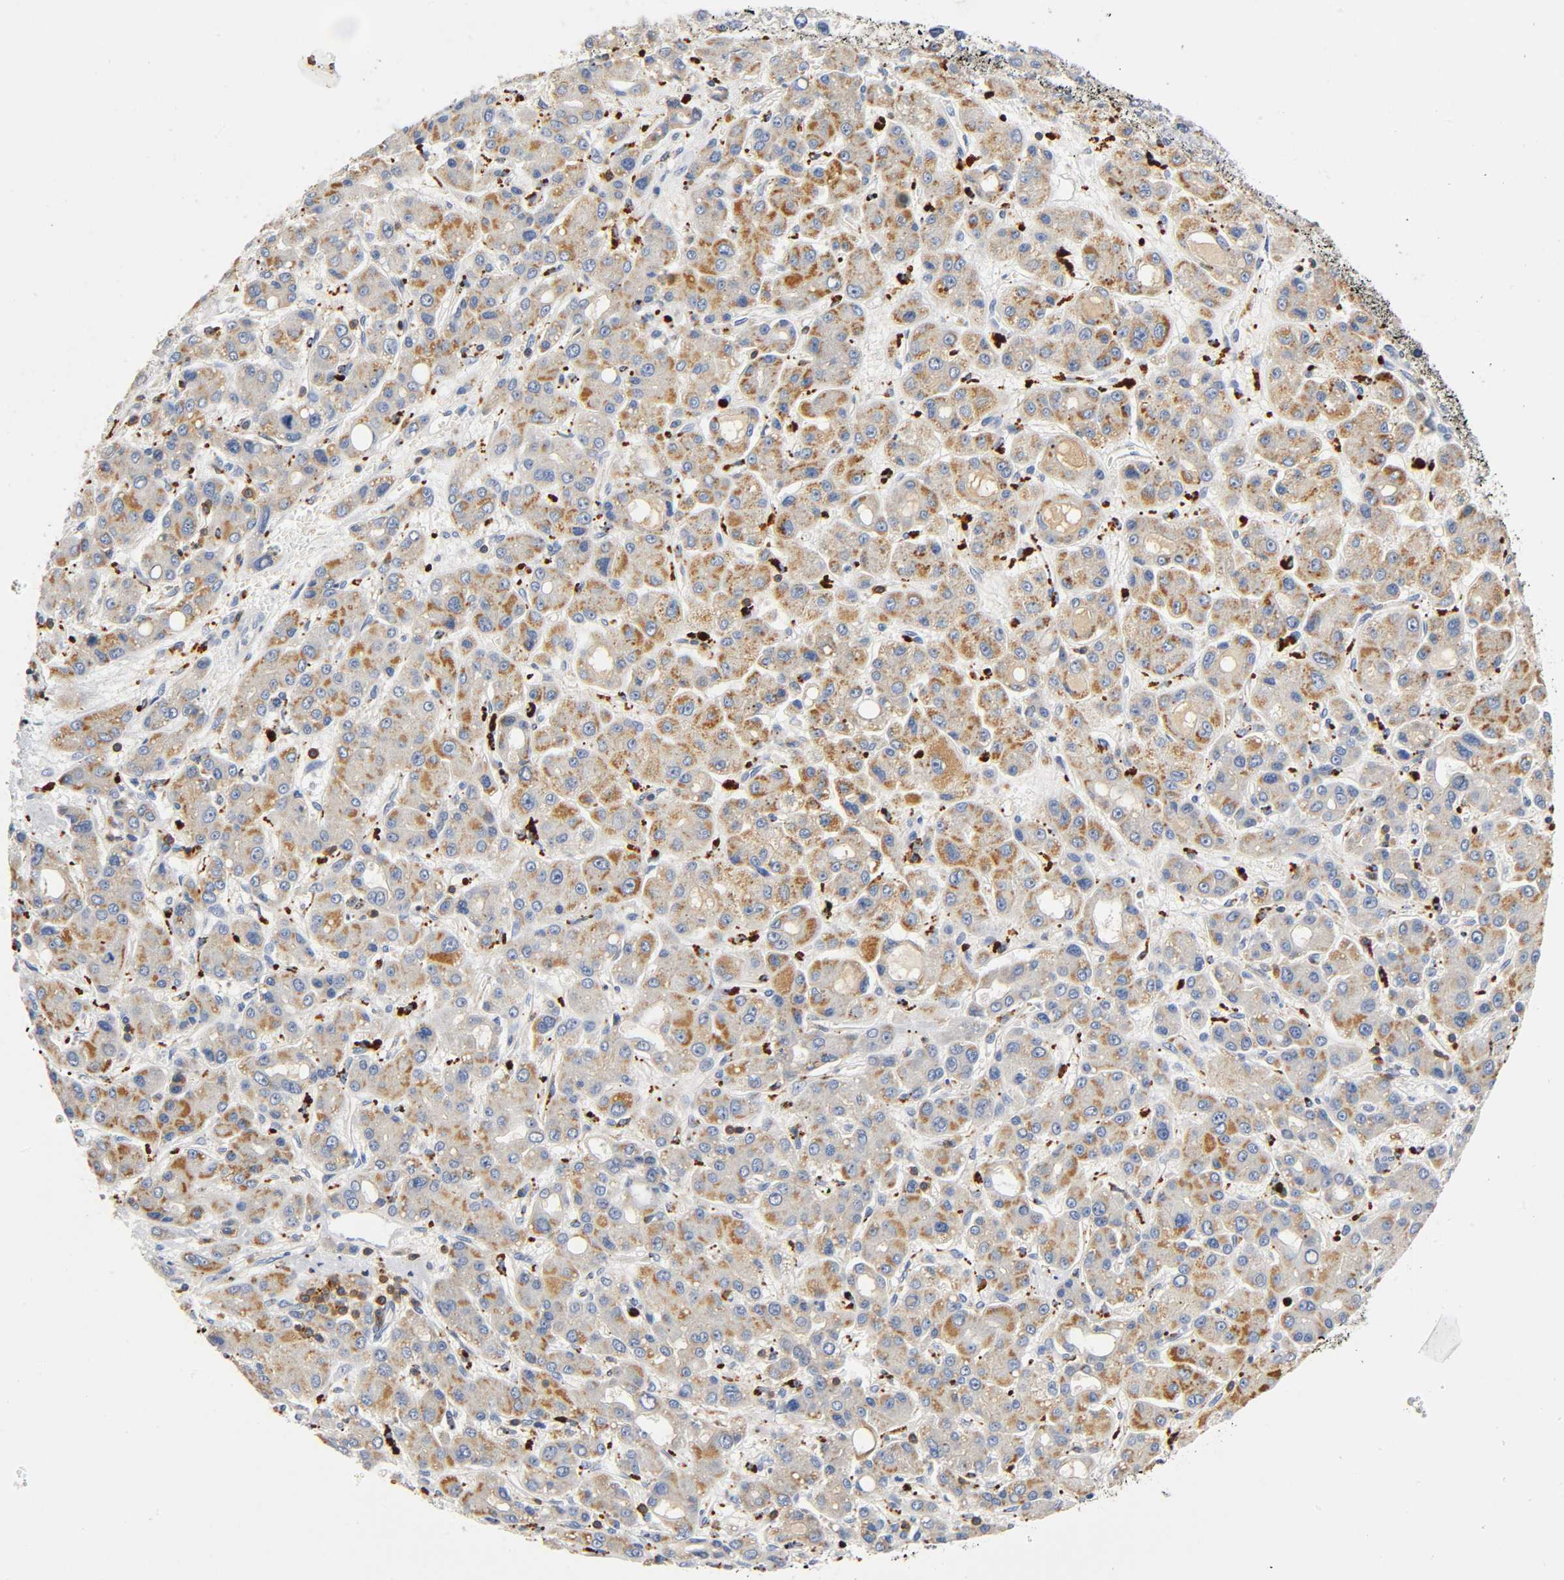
{"staining": {"intensity": "moderate", "quantity": "25%-75%", "location": "cytoplasmic/membranous,nuclear"}, "tissue": "liver cancer", "cell_type": "Tumor cells", "image_type": "cancer", "snomed": [{"axis": "morphology", "description": "Carcinoma, Hepatocellular, NOS"}, {"axis": "topography", "description": "Liver"}], "caption": "A histopathology image of human liver cancer stained for a protein displays moderate cytoplasmic/membranous and nuclear brown staining in tumor cells.", "gene": "UCKL1", "patient": {"sex": "male", "age": 55}}